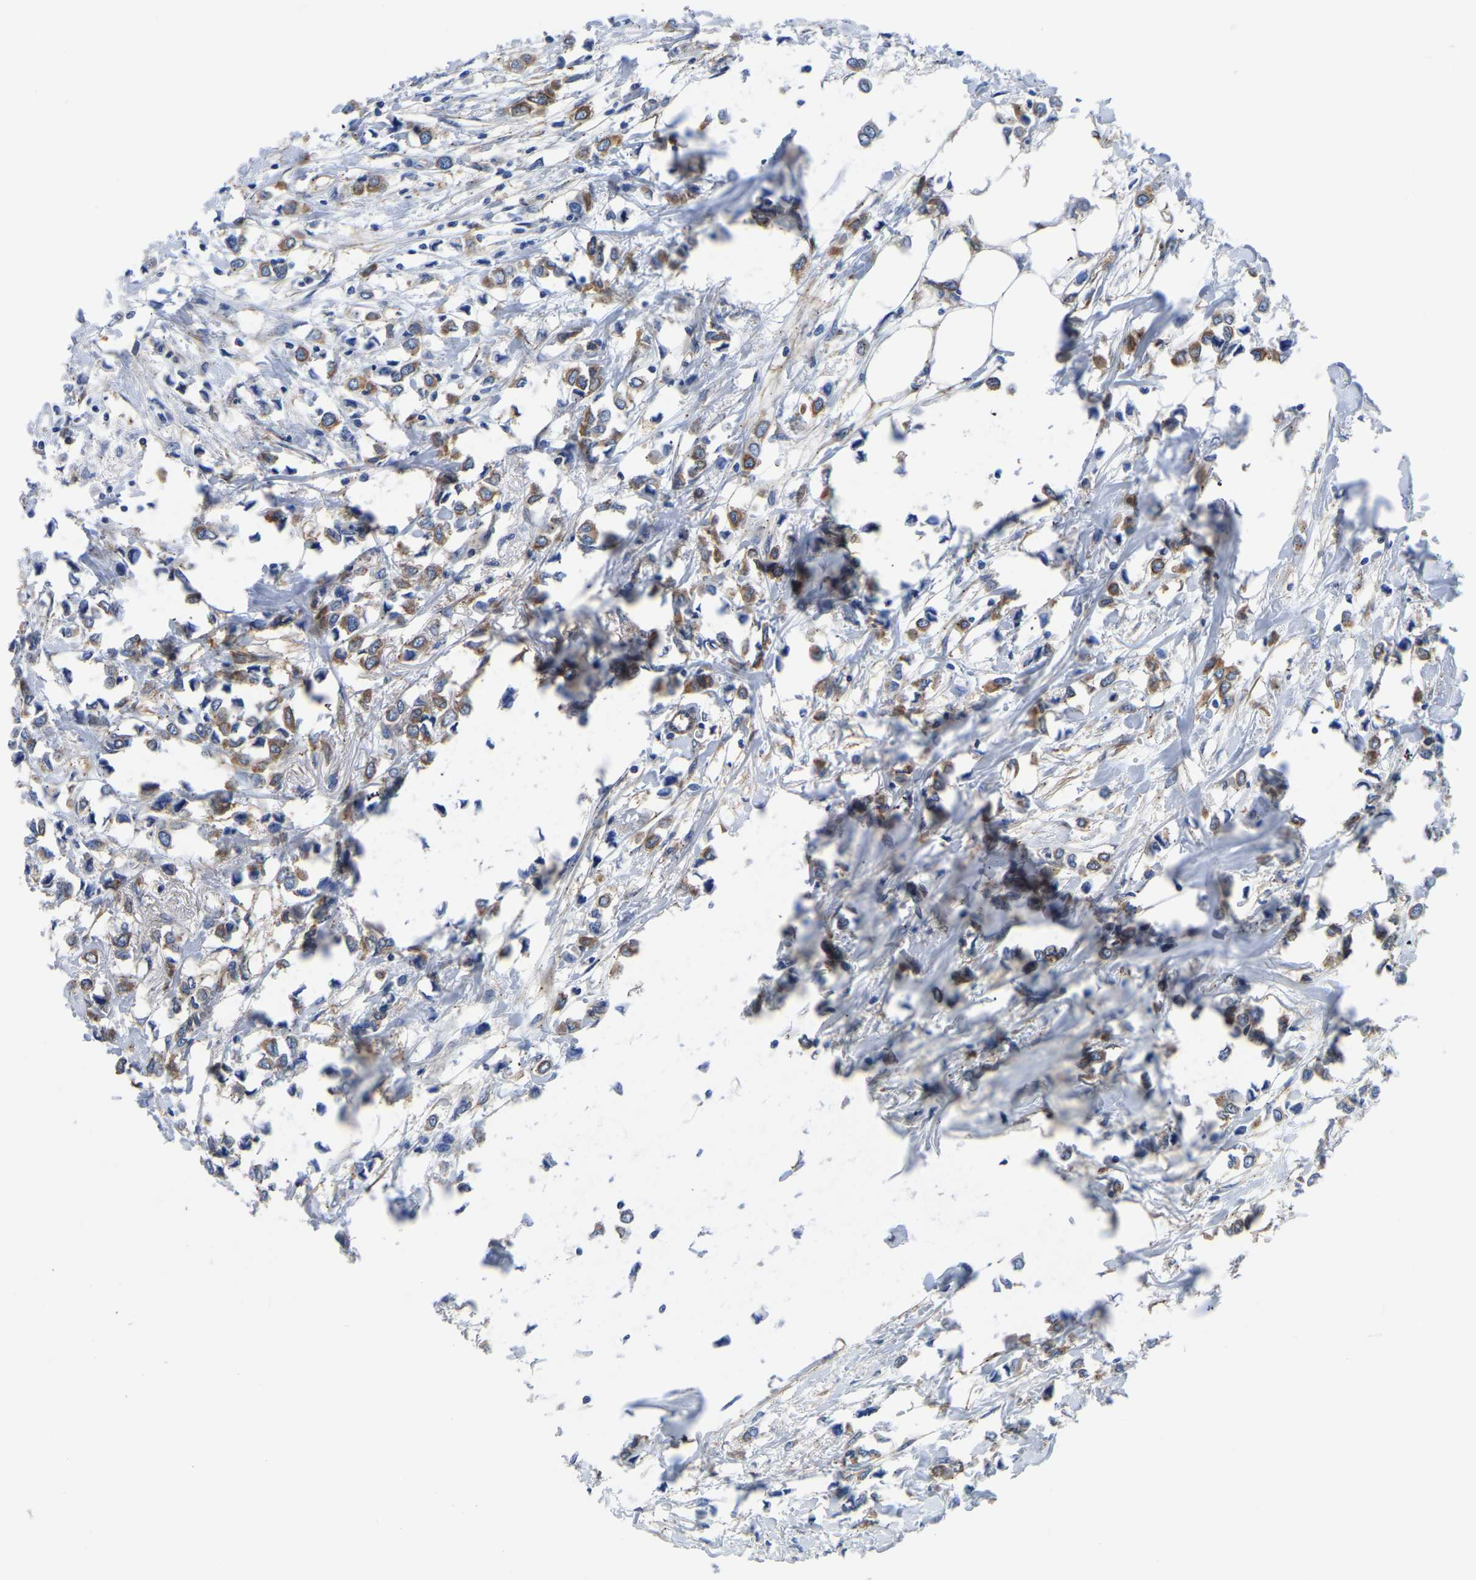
{"staining": {"intensity": "moderate", "quantity": ">75%", "location": "cytoplasmic/membranous"}, "tissue": "breast cancer", "cell_type": "Tumor cells", "image_type": "cancer", "snomed": [{"axis": "morphology", "description": "Lobular carcinoma"}, {"axis": "topography", "description": "Breast"}], "caption": "DAB immunohistochemical staining of breast lobular carcinoma displays moderate cytoplasmic/membranous protein positivity in about >75% of tumor cells.", "gene": "TFG", "patient": {"sex": "female", "age": 51}}